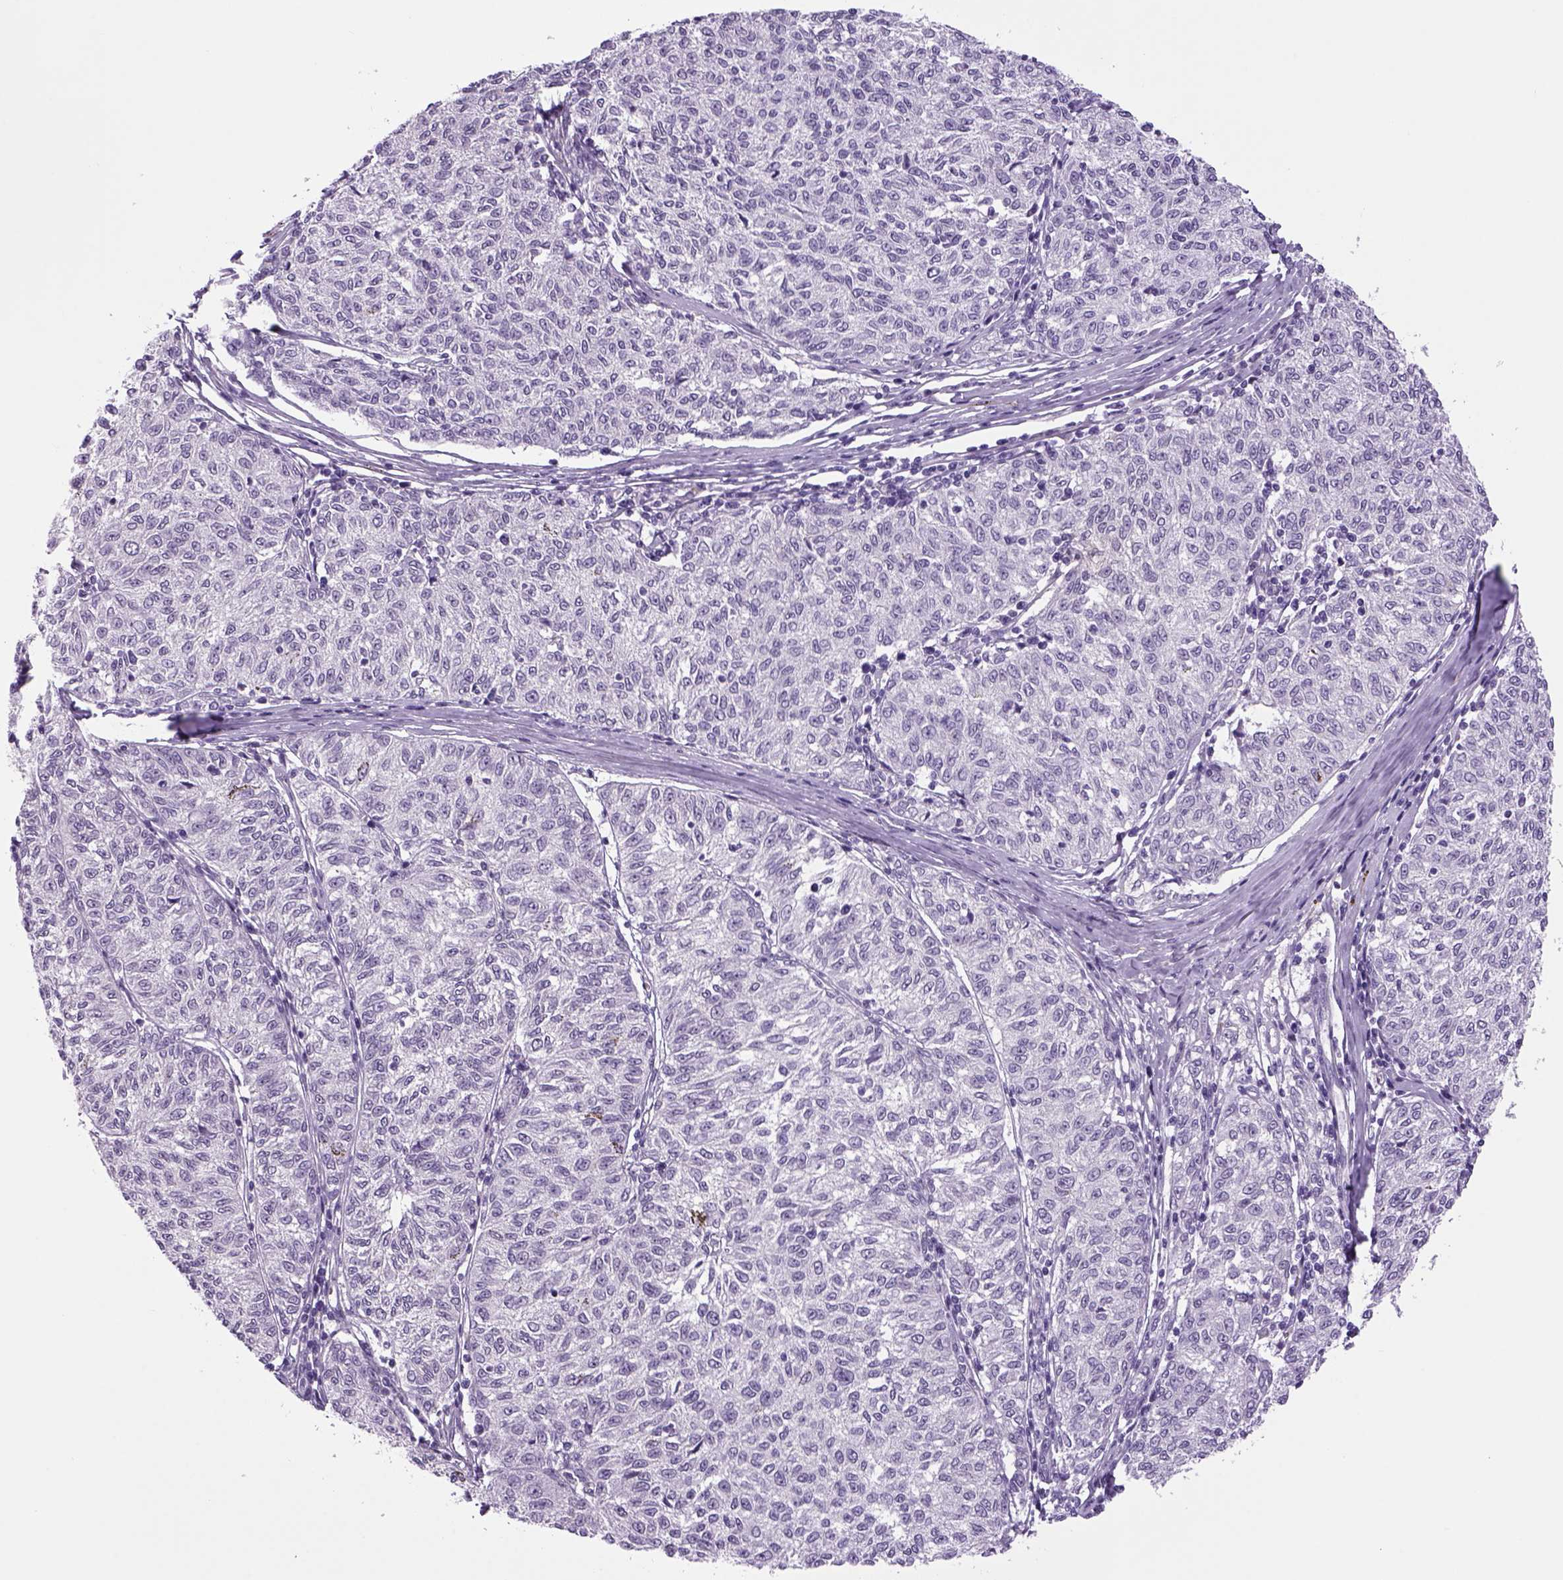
{"staining": {"intensity": "negative", "quantity": "none", "location": "none"}, "tissue": "melanoma", "cell_type": "Tumor cells", "image_type": "cancer", "snomed": [{"axis": "morphology", "description": "Malignant melanoma, NOS"}, {"axis": "topography", "description": "Skin"}], "caption": "This image is of melanoma stained with immunohistochemistry (IHC) to label a protein in brown with the nuclei are counter-stained blue. There is no expression in tumor cells. (DAB immunohistochemistry (IHC), high magnification).", "gene": "DBH", "patient": {"sex": "female", "age": 72}}